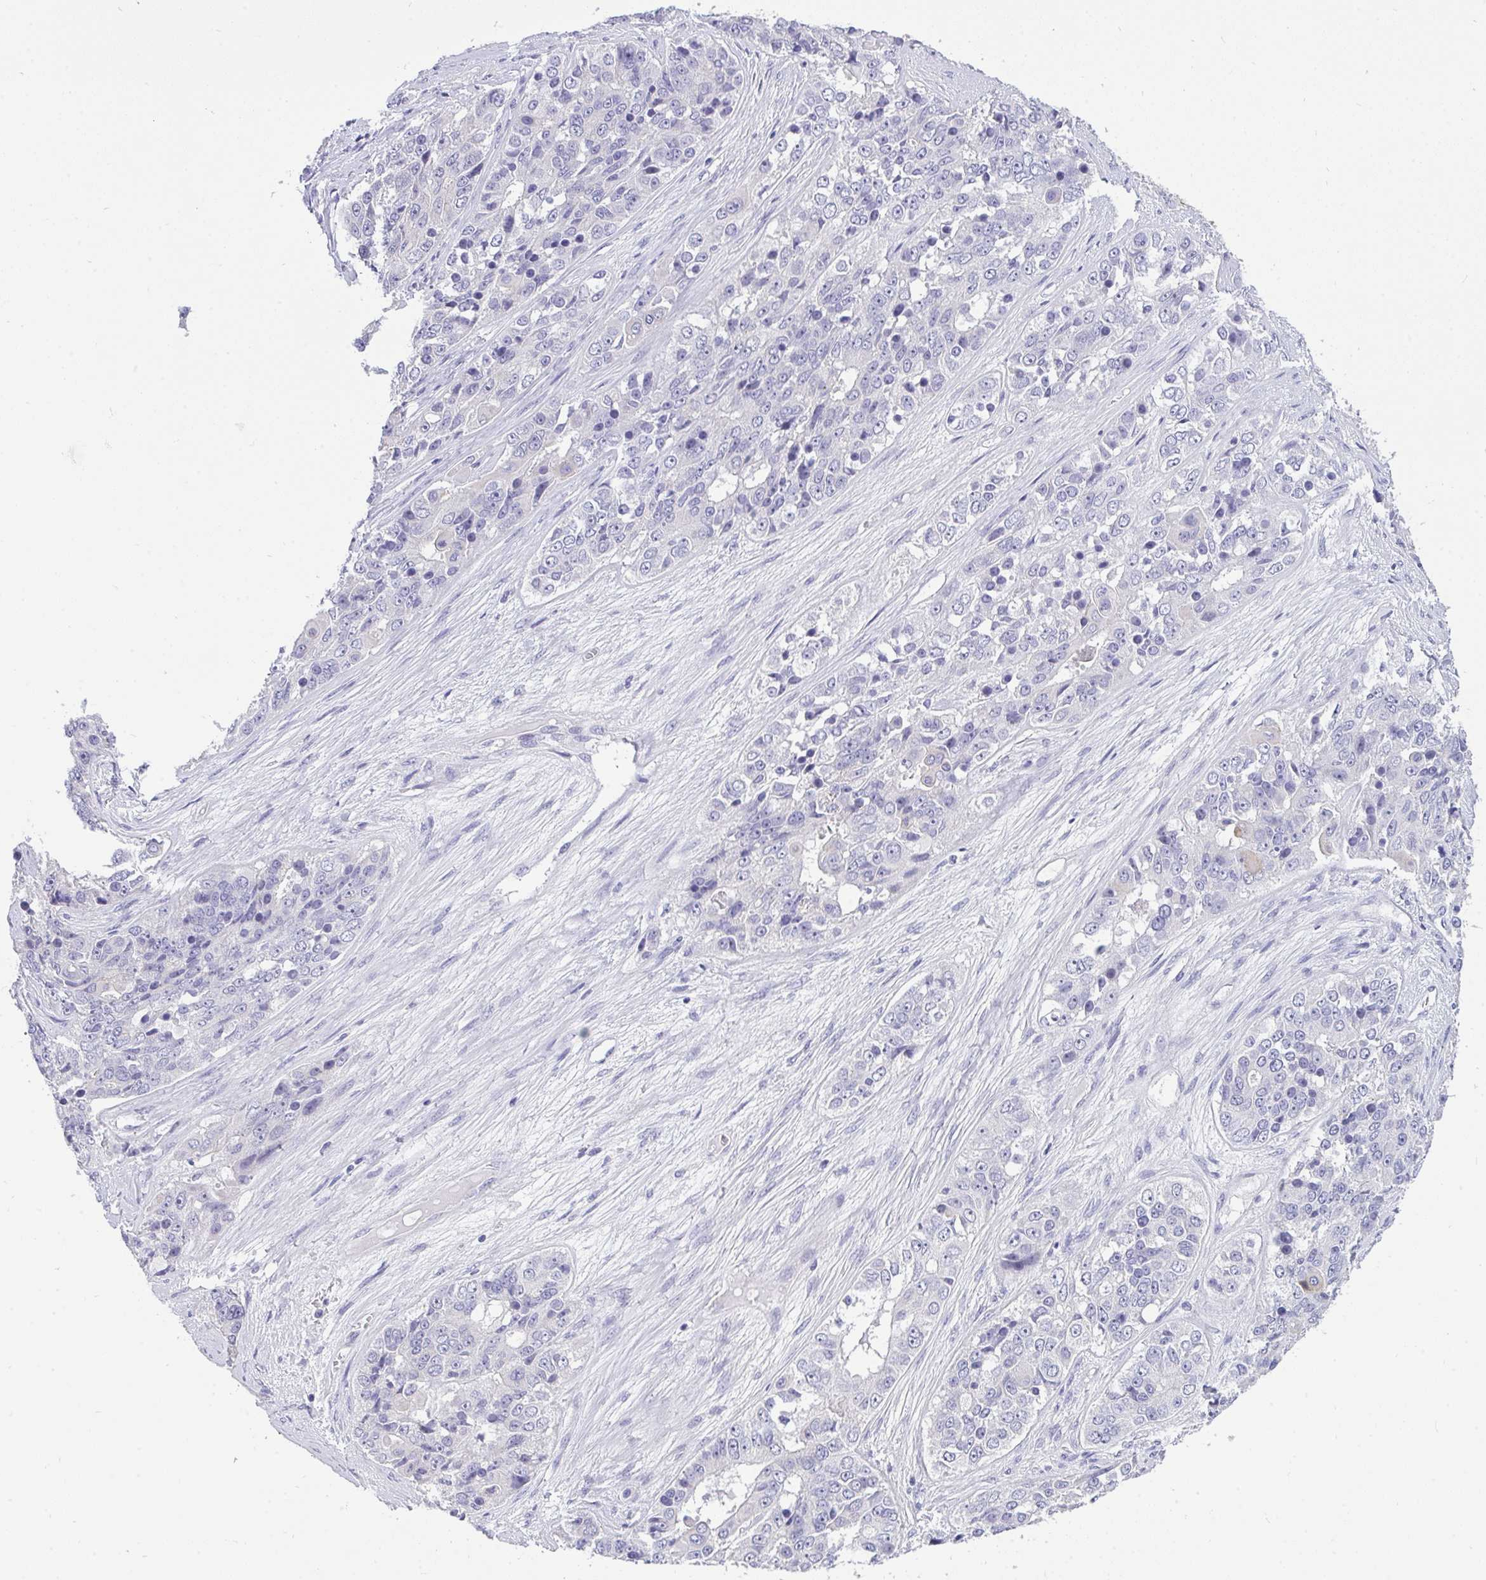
{"staining": {"intensity": "weak", "quantity": "<25%", "location": "cytoplasmic/membranous"}, "tissue": "ovarian cancer", "cell_type": "Tumor cells", "image_type": "cancer", "snomed": [{"axis": "morphology", "description": "Carcinoma, endometroid"}, {"axis": "topography", "description": "Ovary"}], "caption": "High power microscopy histopathology image of an immunohistochemistry (IHC) image of endometroid carcinoma (ovarian), revealing no significant positivity in tumor cells.", "gene": "VGLL3", "patient": {"sex": "female", "age": 51}}